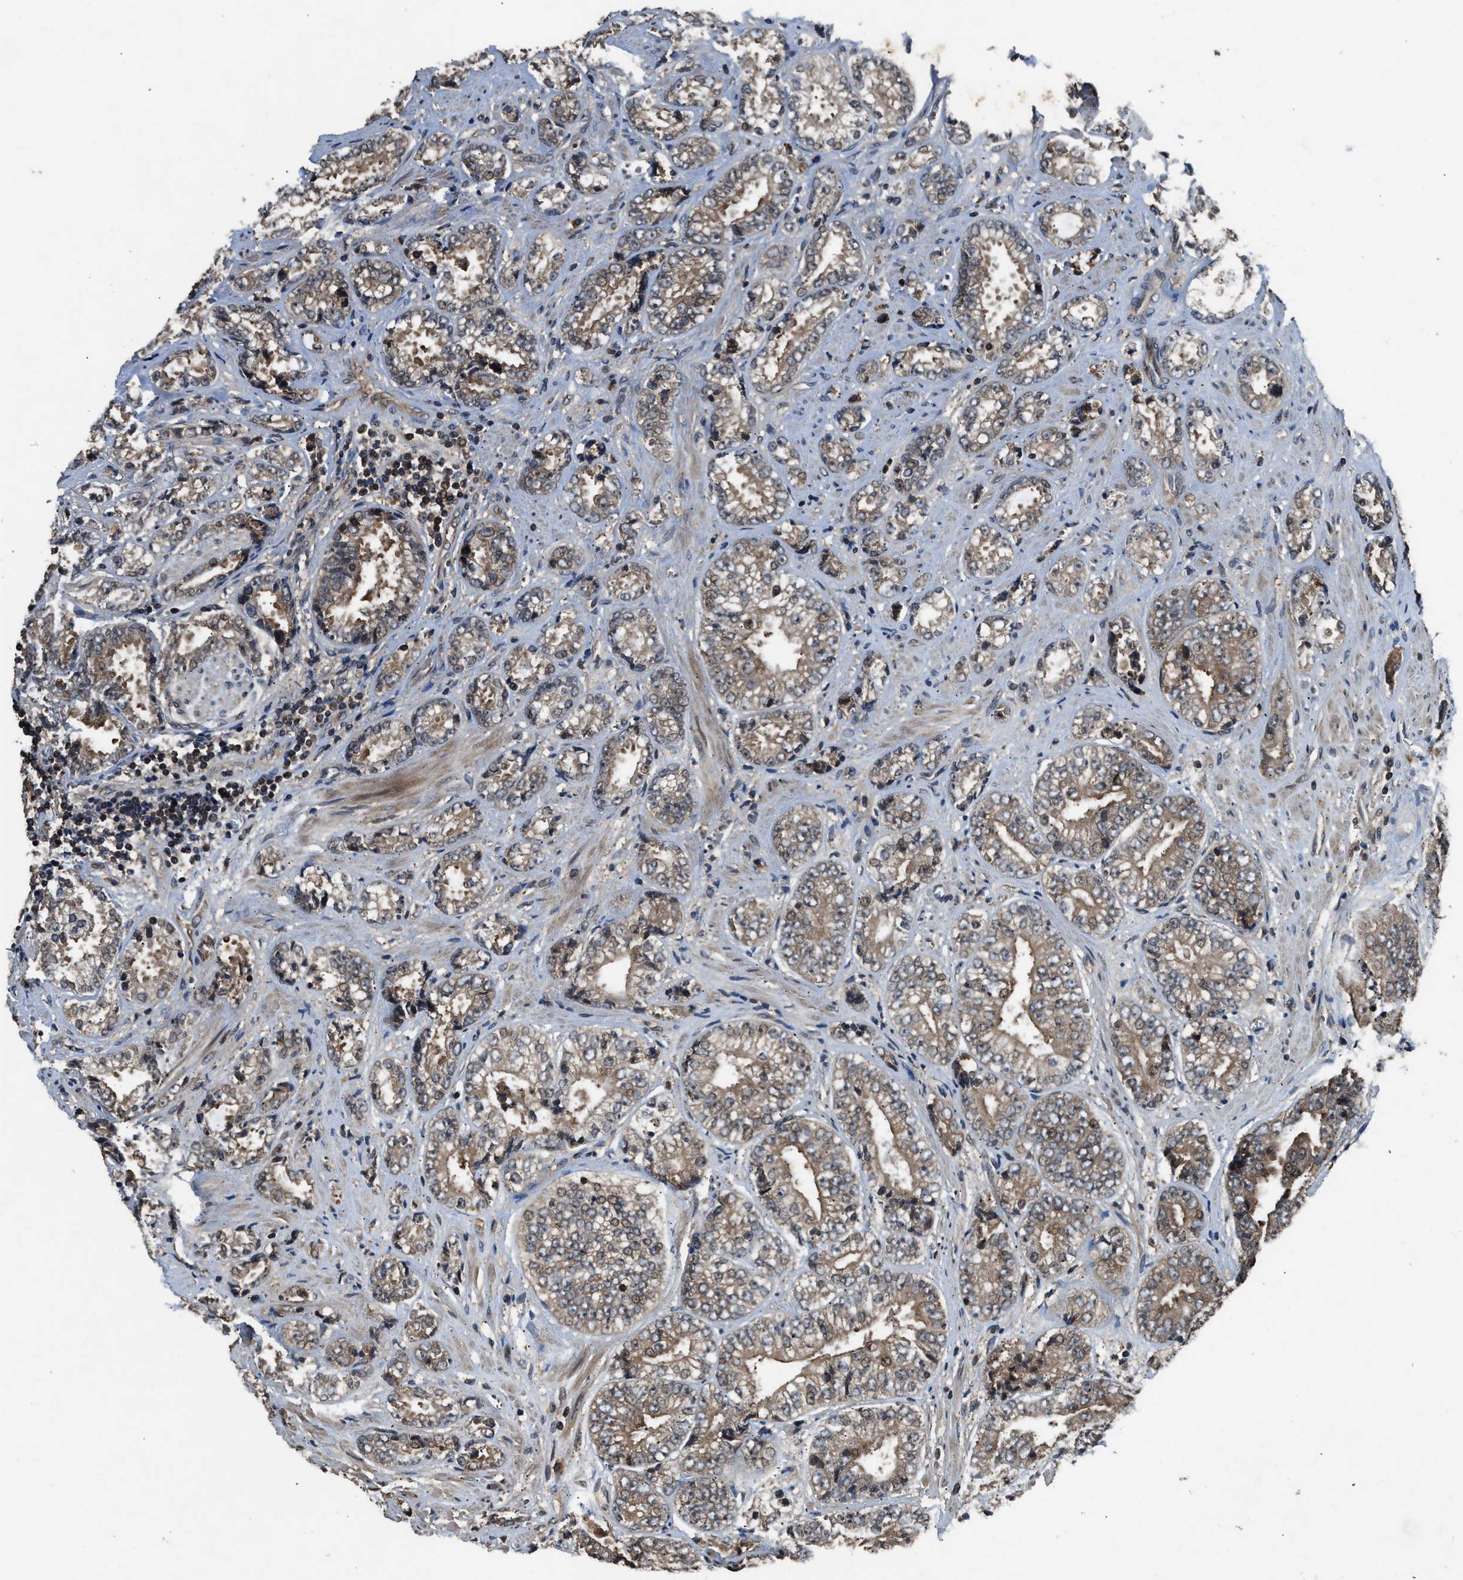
{"staining": {"intensity": "moderate", "quantity": ">75%", "location": "cytoplasmic/membranous"}, "tissue": "prostate cancer", "cell_type": "Tumor cells", "image_type": "cancer", "snomed": [{"axis": "morphology", "description": "Adenocarcinoma, High grade"}, {"axis": "topography", "description": "Prostate"}], "caption": "Immunohistochemistry (IHC) (DAB) staining of human prostate adenocarcinoma (high-grade) demonstrates moderate cytoplasmic/membranous protein positivity in approximately >75% of tumor cells. (DAB IHC, brown staining for protein, blue staining for nuclei).", "gene": "RPS6KB1", "patient": {"sex": "male", "age": 61}}